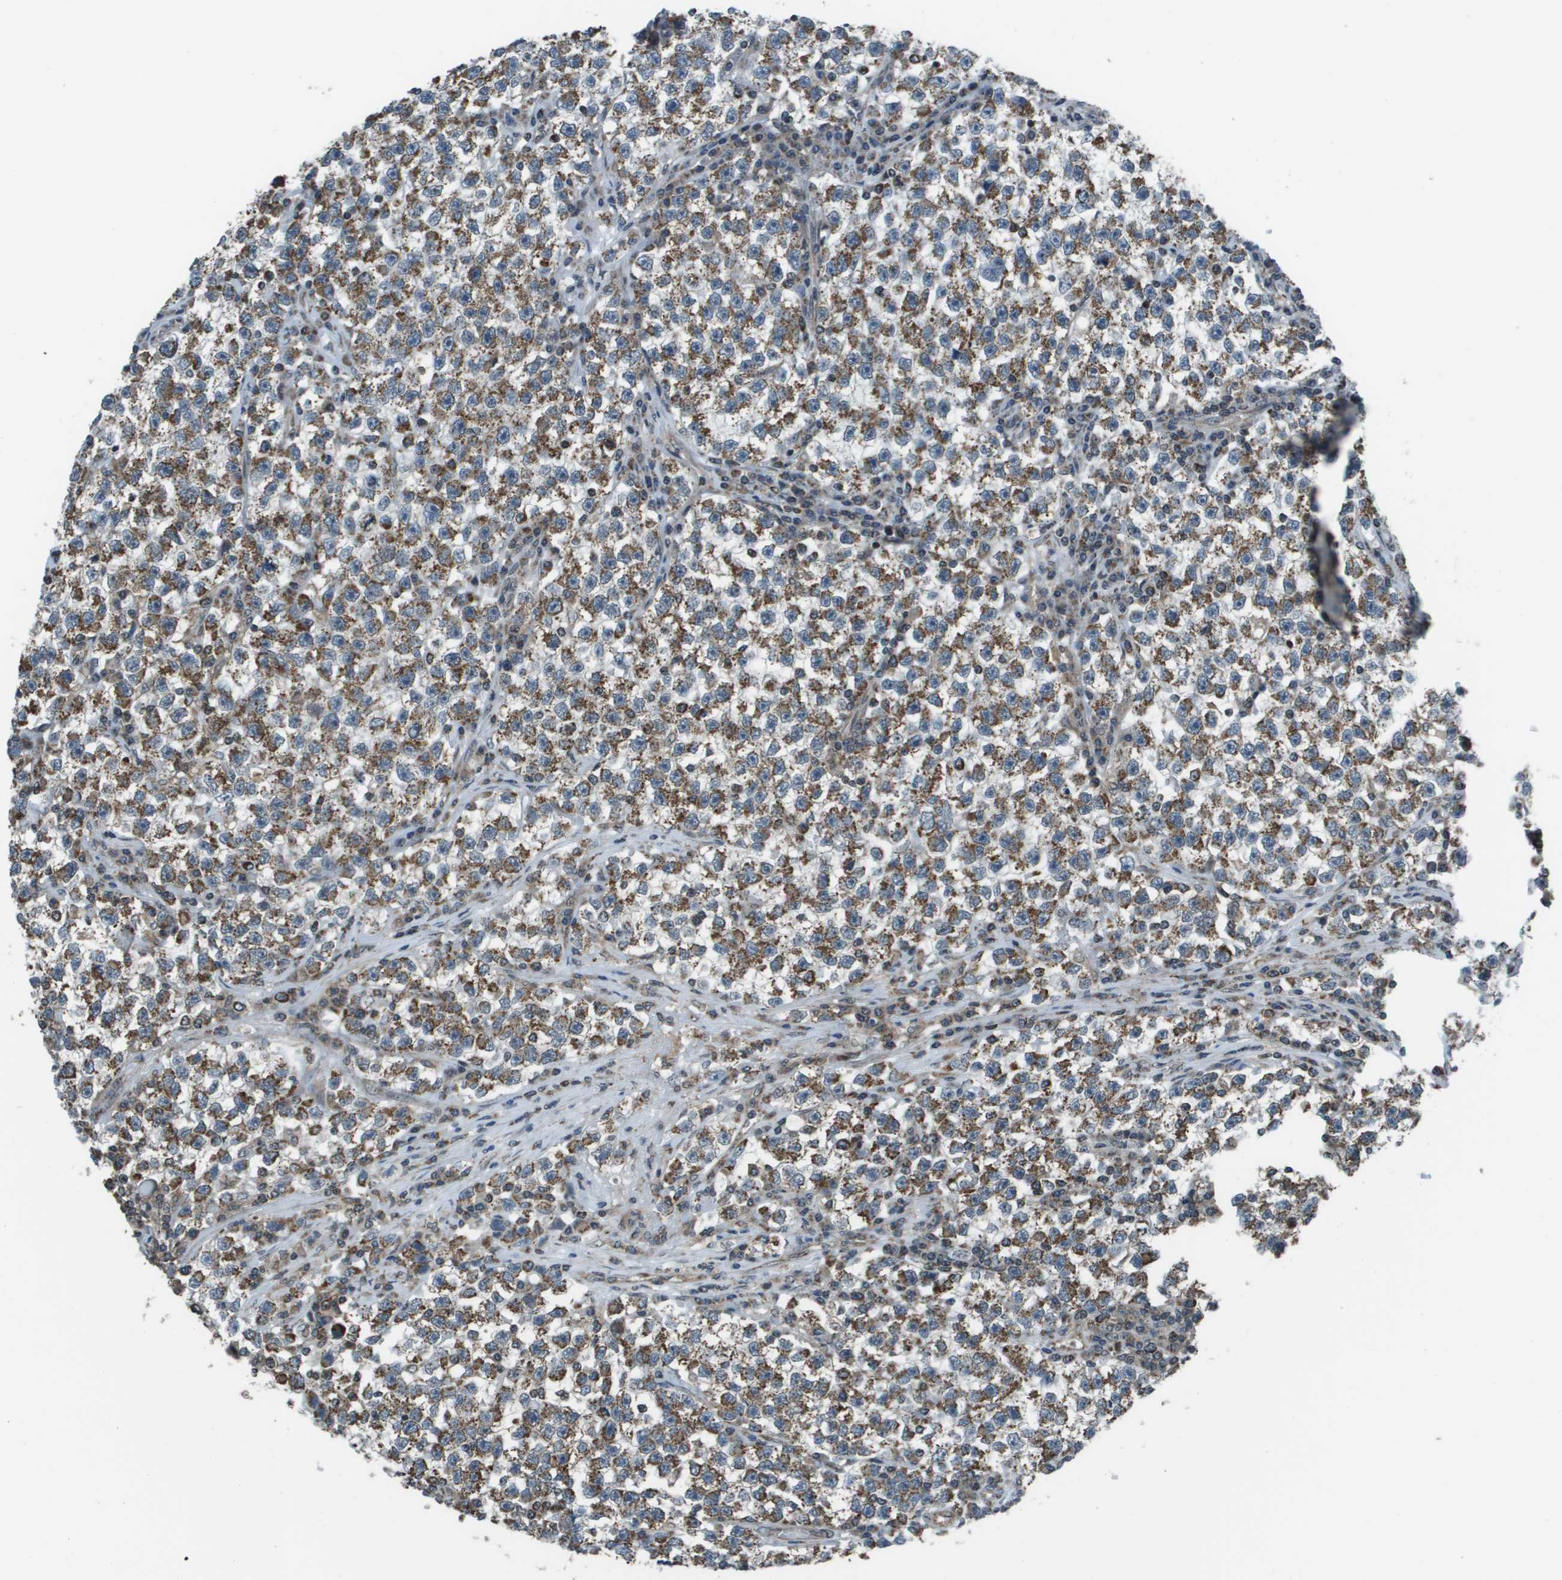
{"staining": {"intensity": "moderate", "quantity": ">75%", "location": "cytoplasmic/membranous"}, "tissue": "testis cancer", "cell_type": "Tumor cells", "image_type": "cancer", "snomed": [{"axis": "morphology", "description": "Seminoma, NOS"}, {"axis": "topography", "description": "Testis"}], "caption": "Tumor cells reveal medium levels of moderate cytoplasmic/membranous staining in about >75% of cells in human testis cancer (seminoma). (IHC, brightfield microscopy, high magnification).", "gene": "PPFIA1", "patient": {"sex": "male", "age": 22}}